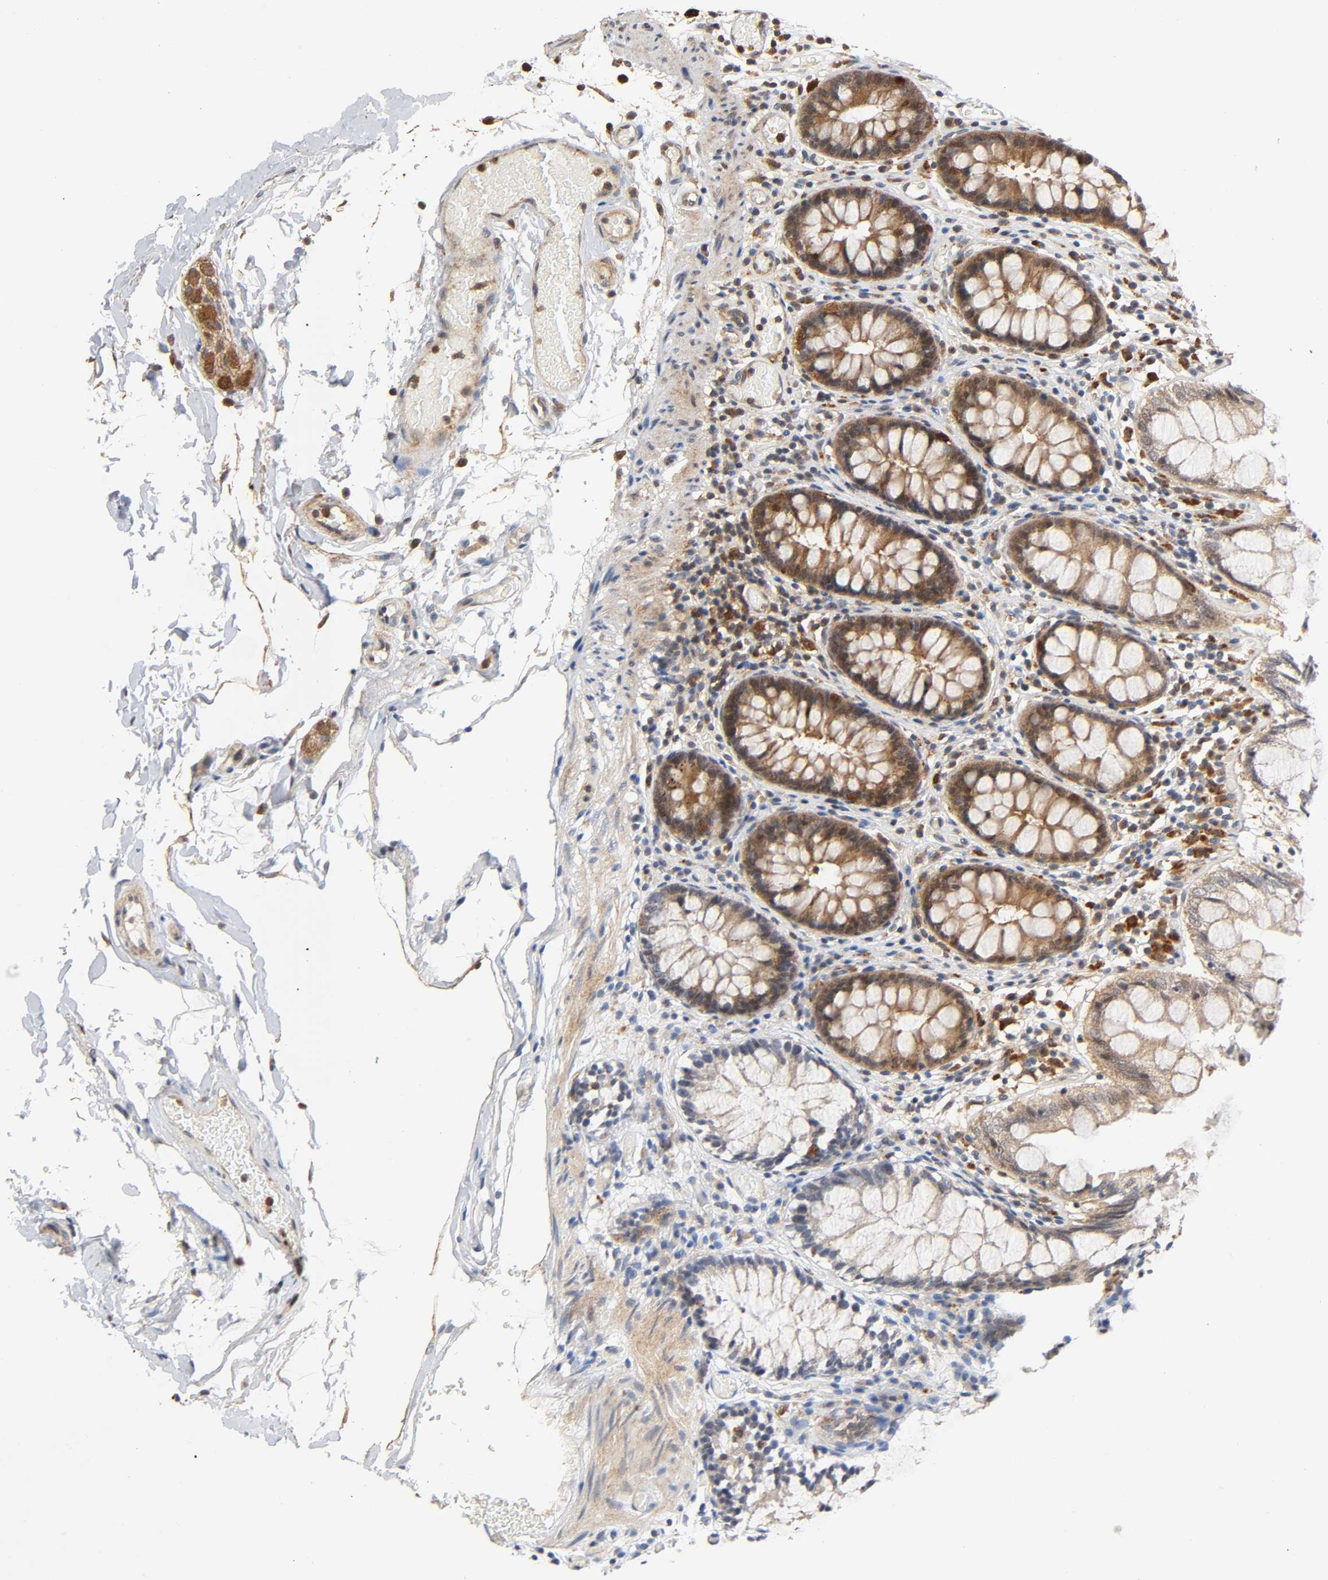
{"staining": {"intensity": "moderate", "quantity": ">75%", "location": "cytoplasmic/membranous,nuclear"}, "tissue": "colon", "cell_type": "Endothelial cells", "image_type": "normal", "snomed": [{"axis": "morphology", "description": "Normal tissue, NOS"}, {"axis": "topography", "description": "Smooth muscle"}, {"axis": "topography", "description": "Colon"}], "caption": "A micrograph of human colon stained for a protein reveals moderate cytoplasmic/membranous,nuclear brown staining in endothelial cells.", "gene": "CASP9", "patient": {"sex": "male", "age": 67}}